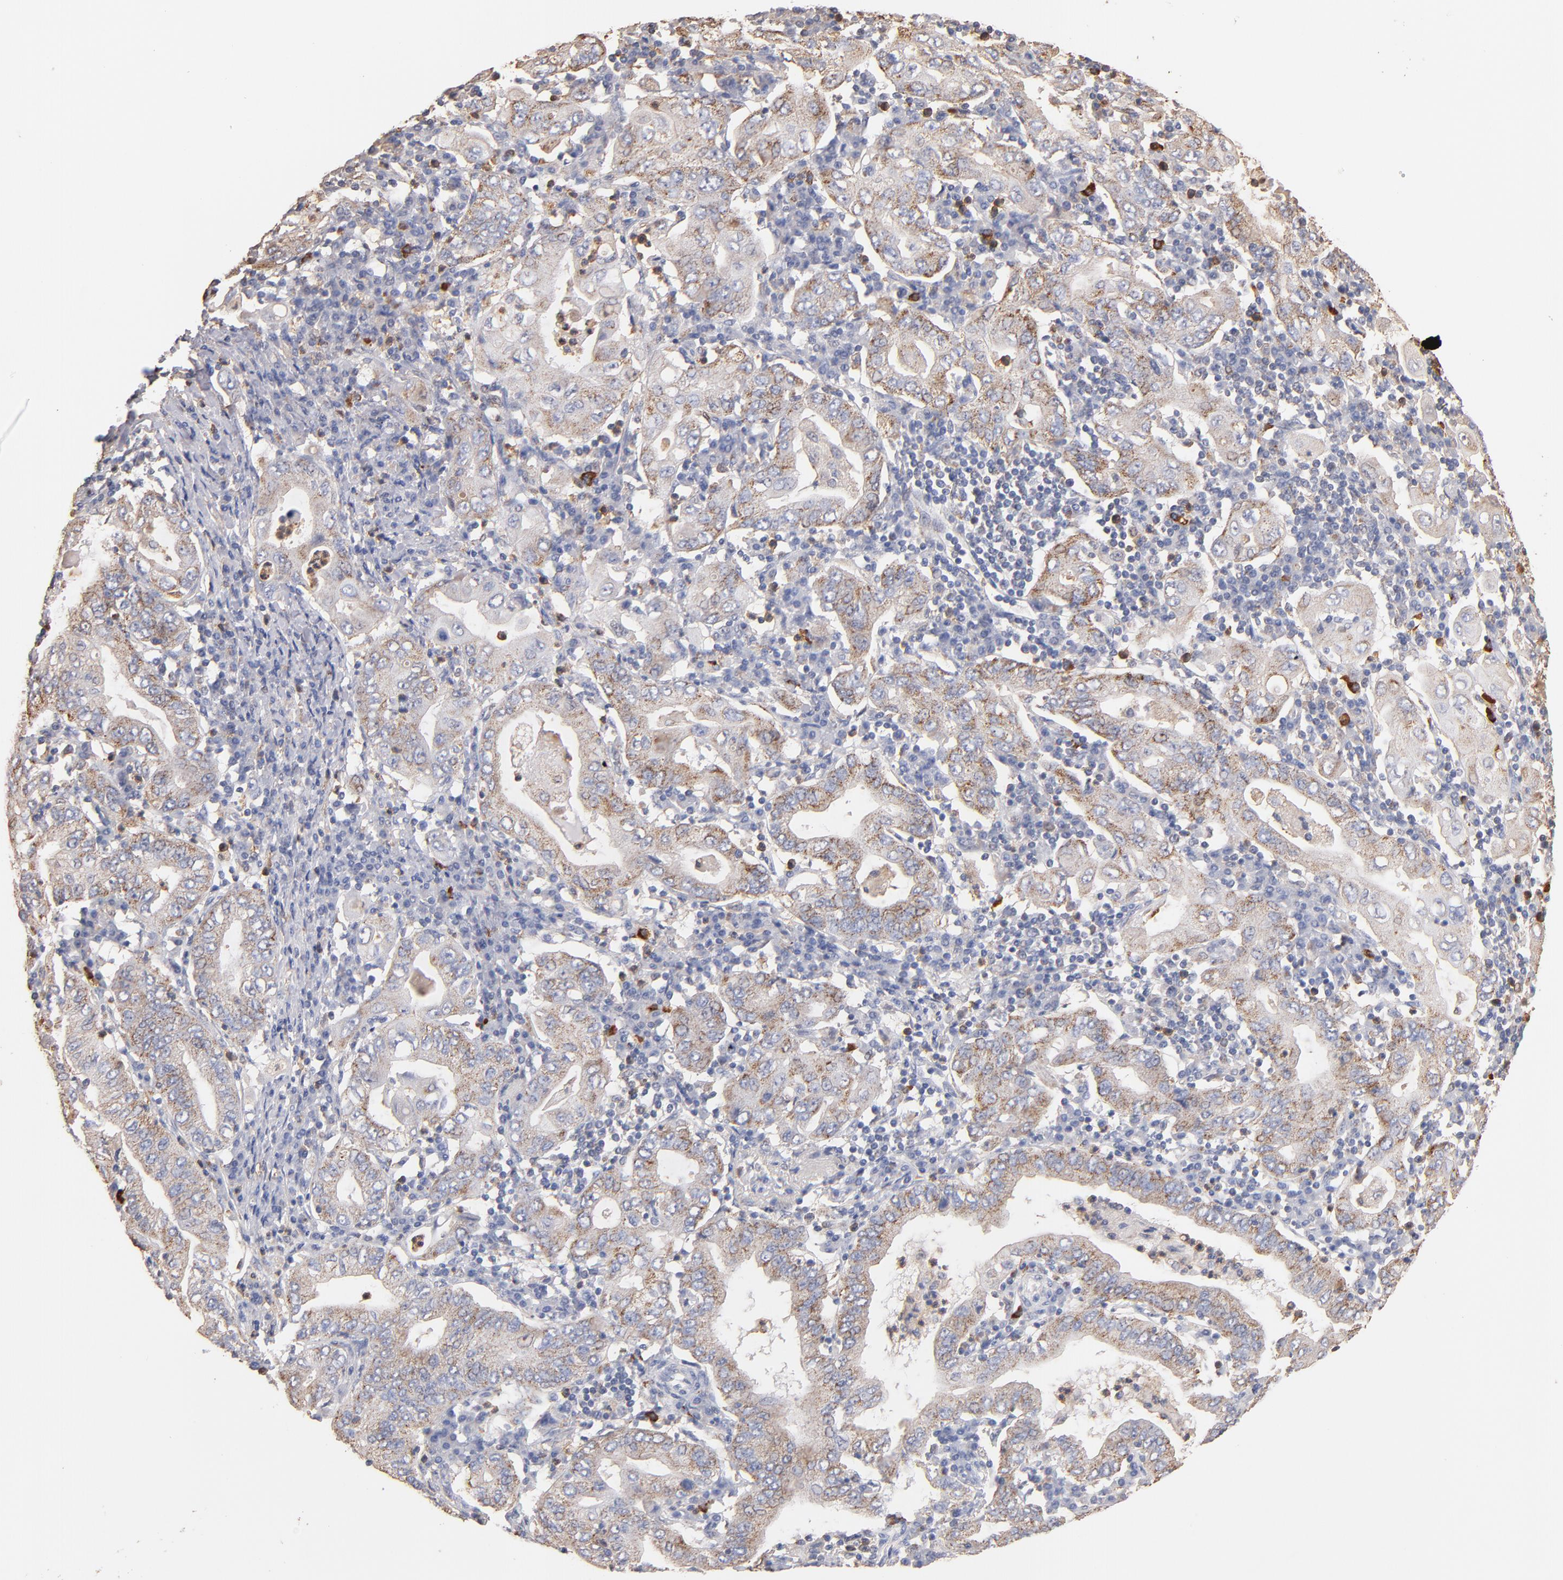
{"staining": {"intensity": "moderate", "quantity": ">75%", "location": "cytoplasmic/membranous"}, "tissue": "stomach cancer", "cell_type": "Tumor cells", "image_type": "cancer", "snomed": [{"axis": "morphology", "description": "Normal tissue, NOS"}, {"axis": "morphology", "description": "Adenocarcinoma, NOS"}, {"axis": "topography", "description": "Esophagus"}, {"axis": "topography", "description": "Stomach, upper"}, {"axis": "topography", "description": "Peripheral nerve tissue"}], "caption": "An image of human adenocarcinoma (stomach) stained for a protein shows moderate cytoplasmic/membranous brown staining in tumor cells.", "gene": "RO60", "patient": {"sex": "male", "age": 62}}